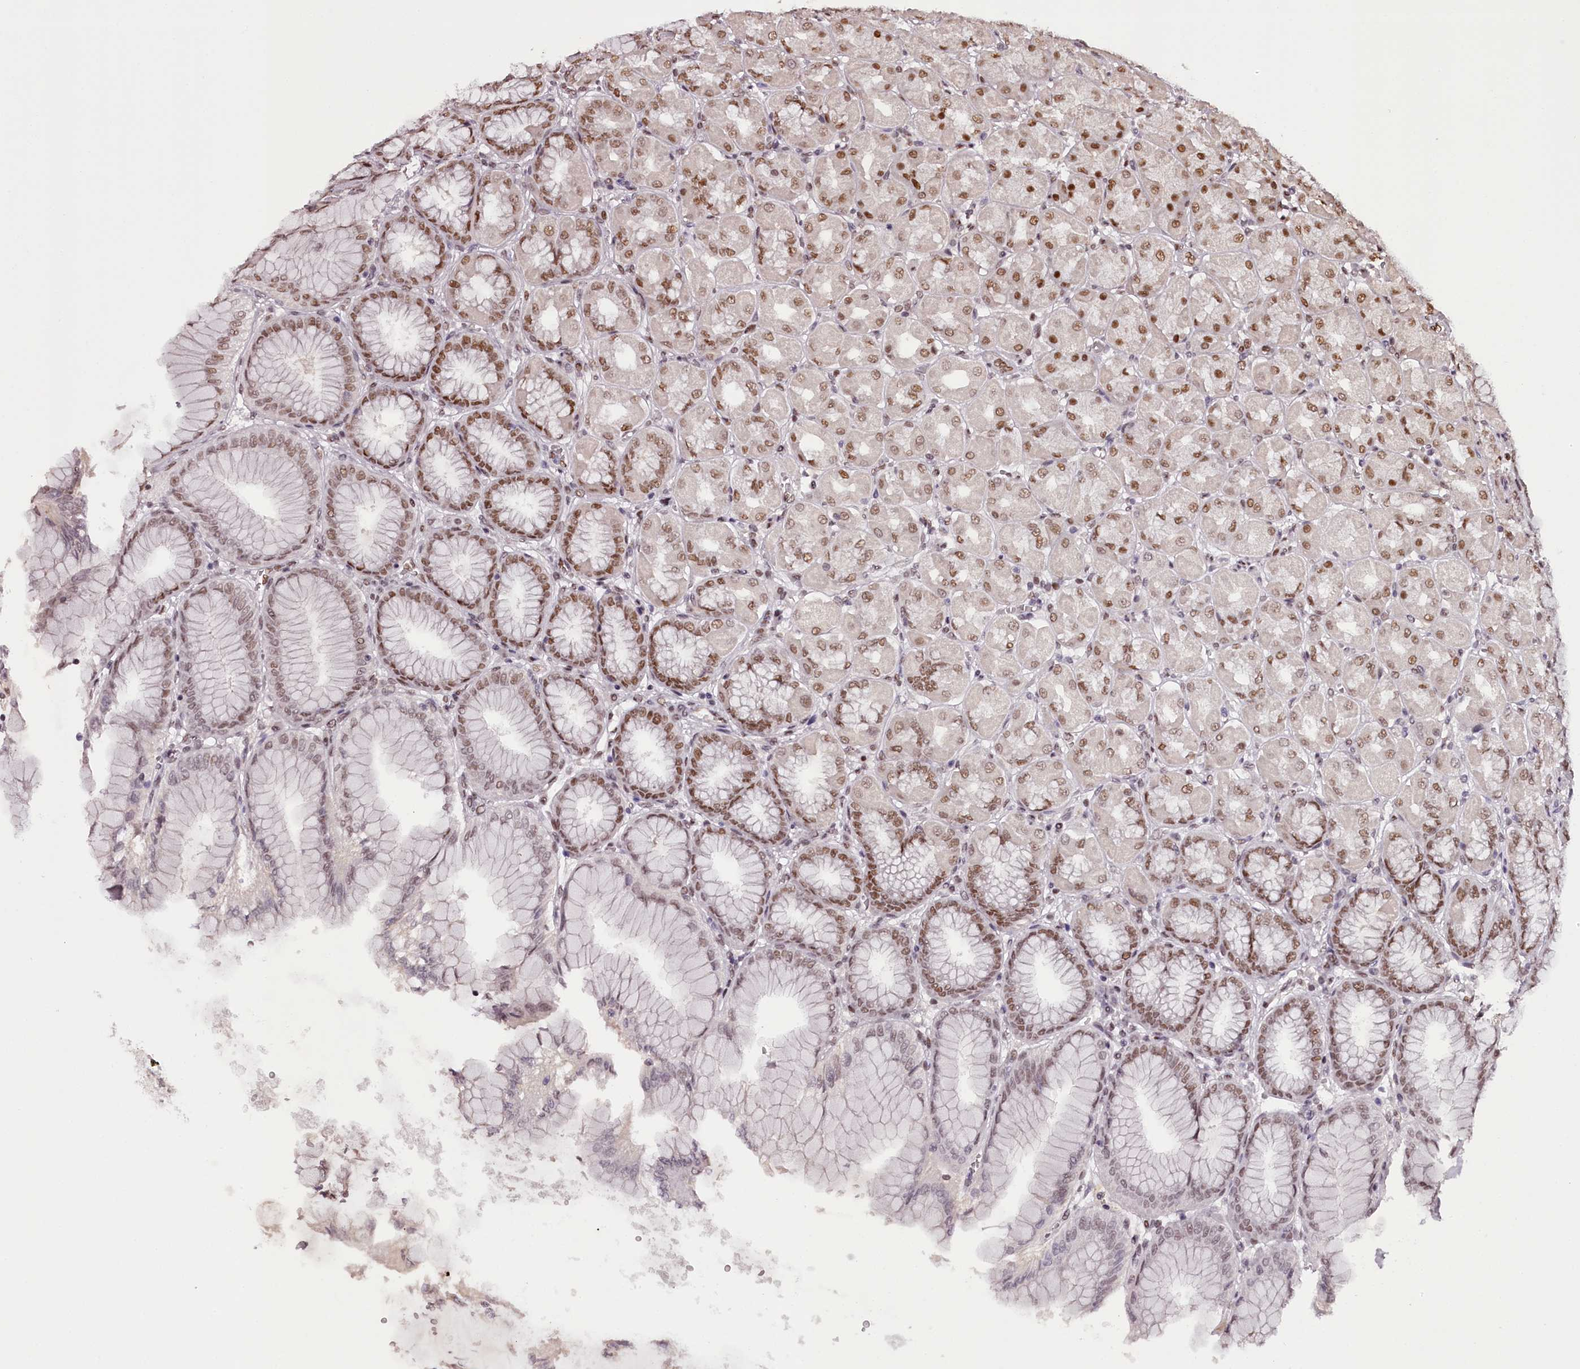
{"staining": {"intensity": "moderate", "quantity": ">75%", "location": "nuclear"}, "tissue": "stomach", "cell_type": "Glandular cells", "image_type": "normal", "snomed": [{"axis": "morphology", "description": "Normal tissue, NOS"}, {"axis": "topography", "description": "Stomach, upper"}], "caption": "IHC image of normal stomach: stomach stained using IHC demonstrates medium levels of moderate protein expression localized specifically in the nuclear of glandular cells, appearing as a nuclear brown color.", "gene": "TTC33", "patient": {"sex": "female", "age": 56}}